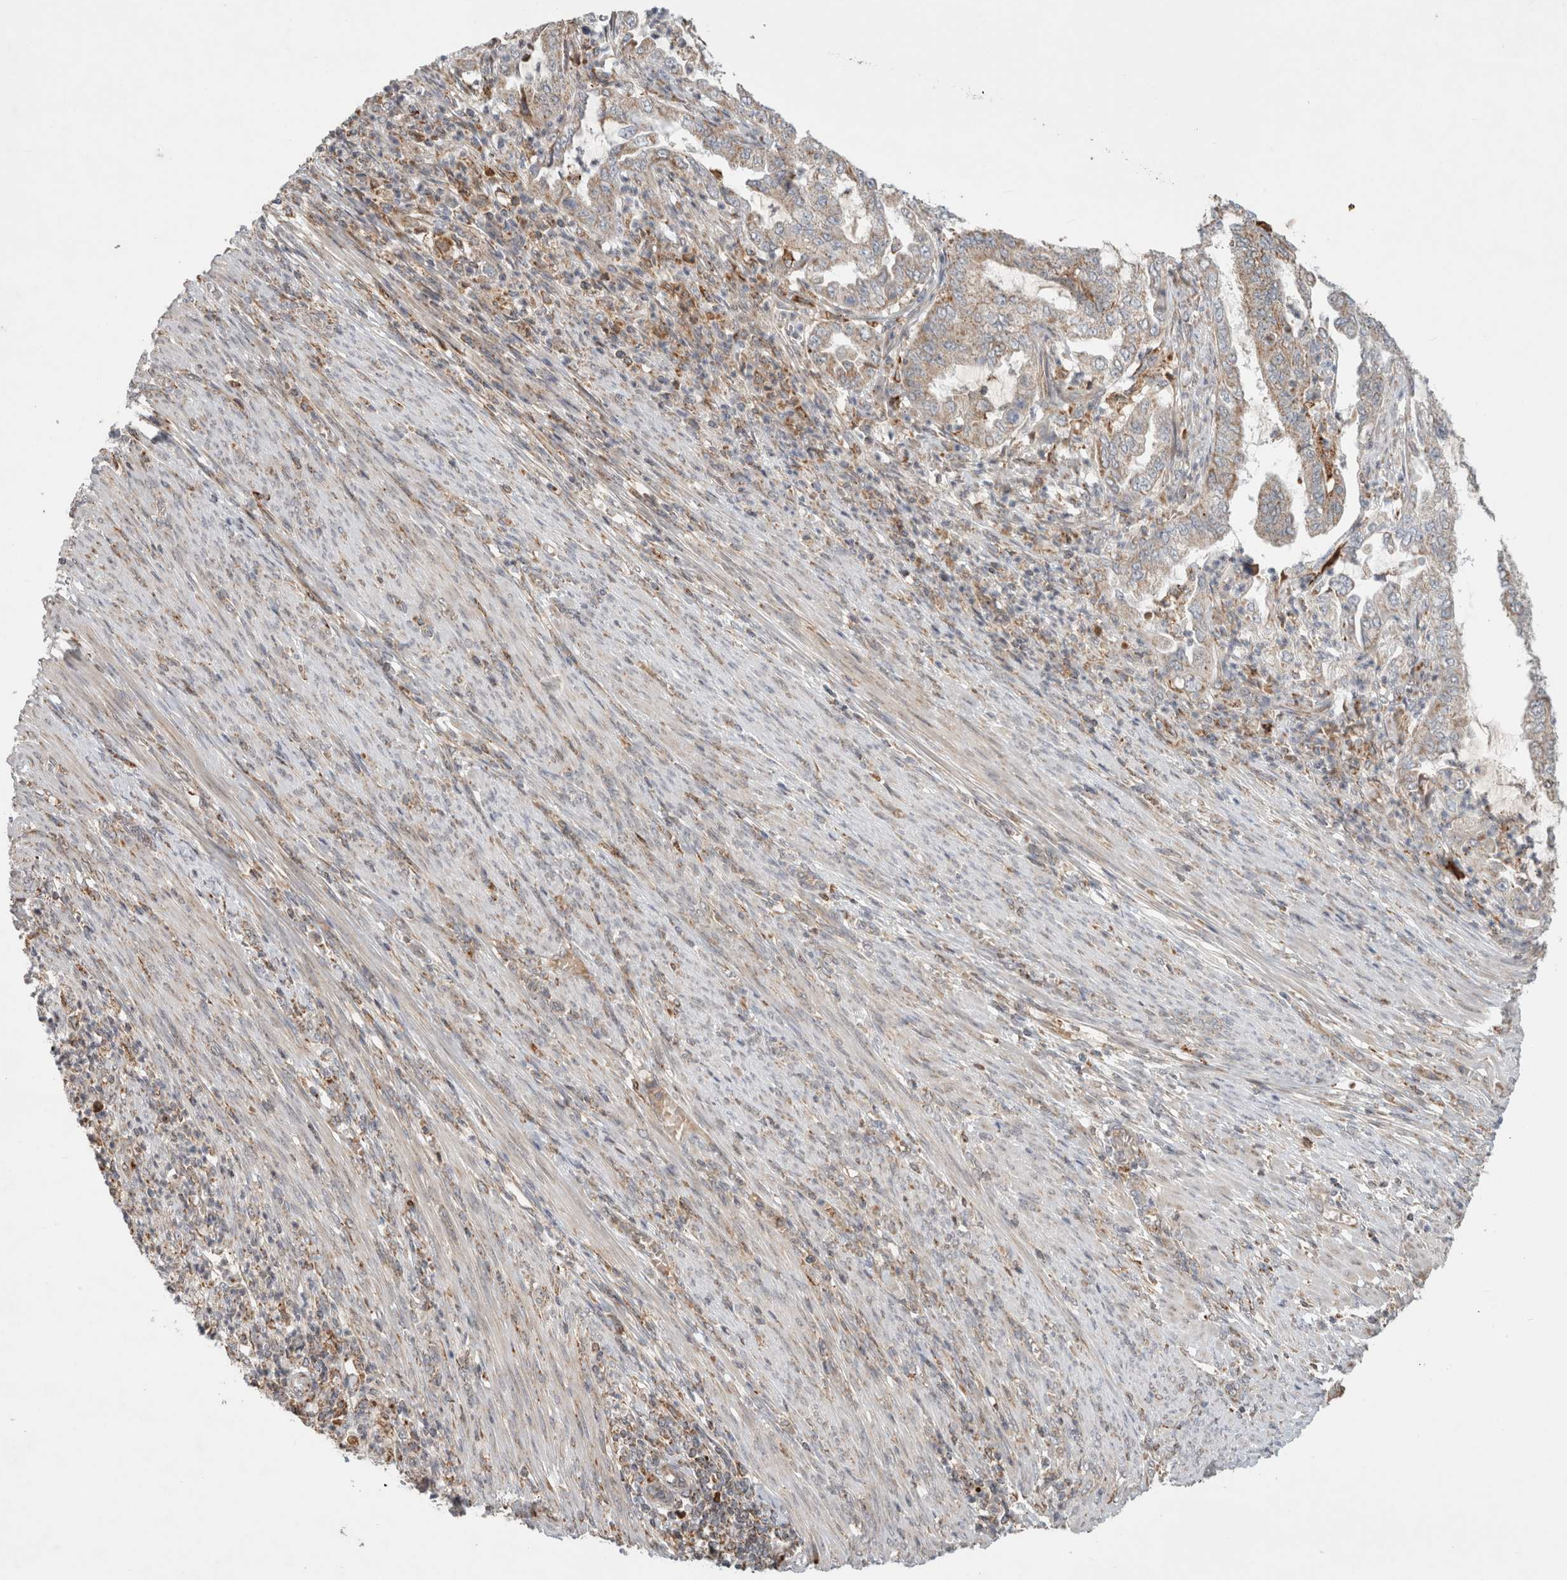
{"staining": {"intensity": "weak", "quantity": ">75%", "location": "cytoplasmic/membranous"}, "tissue": "endometrial cancer", "cell_type": "Tumor cells", "image_type": "cancer", "snomed": [{"axis": "morphology", "description": "Adenocarcinoma, NOS"}, {"axis": "topography", "description": "Endometrium"}], "caption": "An image showing weak cytoplasmic/membranous expression in about >75% of tumor cells in endometrial adenocarcinoma, as visualized by brown immunohistochemical staining.", "gene": "HROB", "patient": {"sex": "female", "age": 49}}